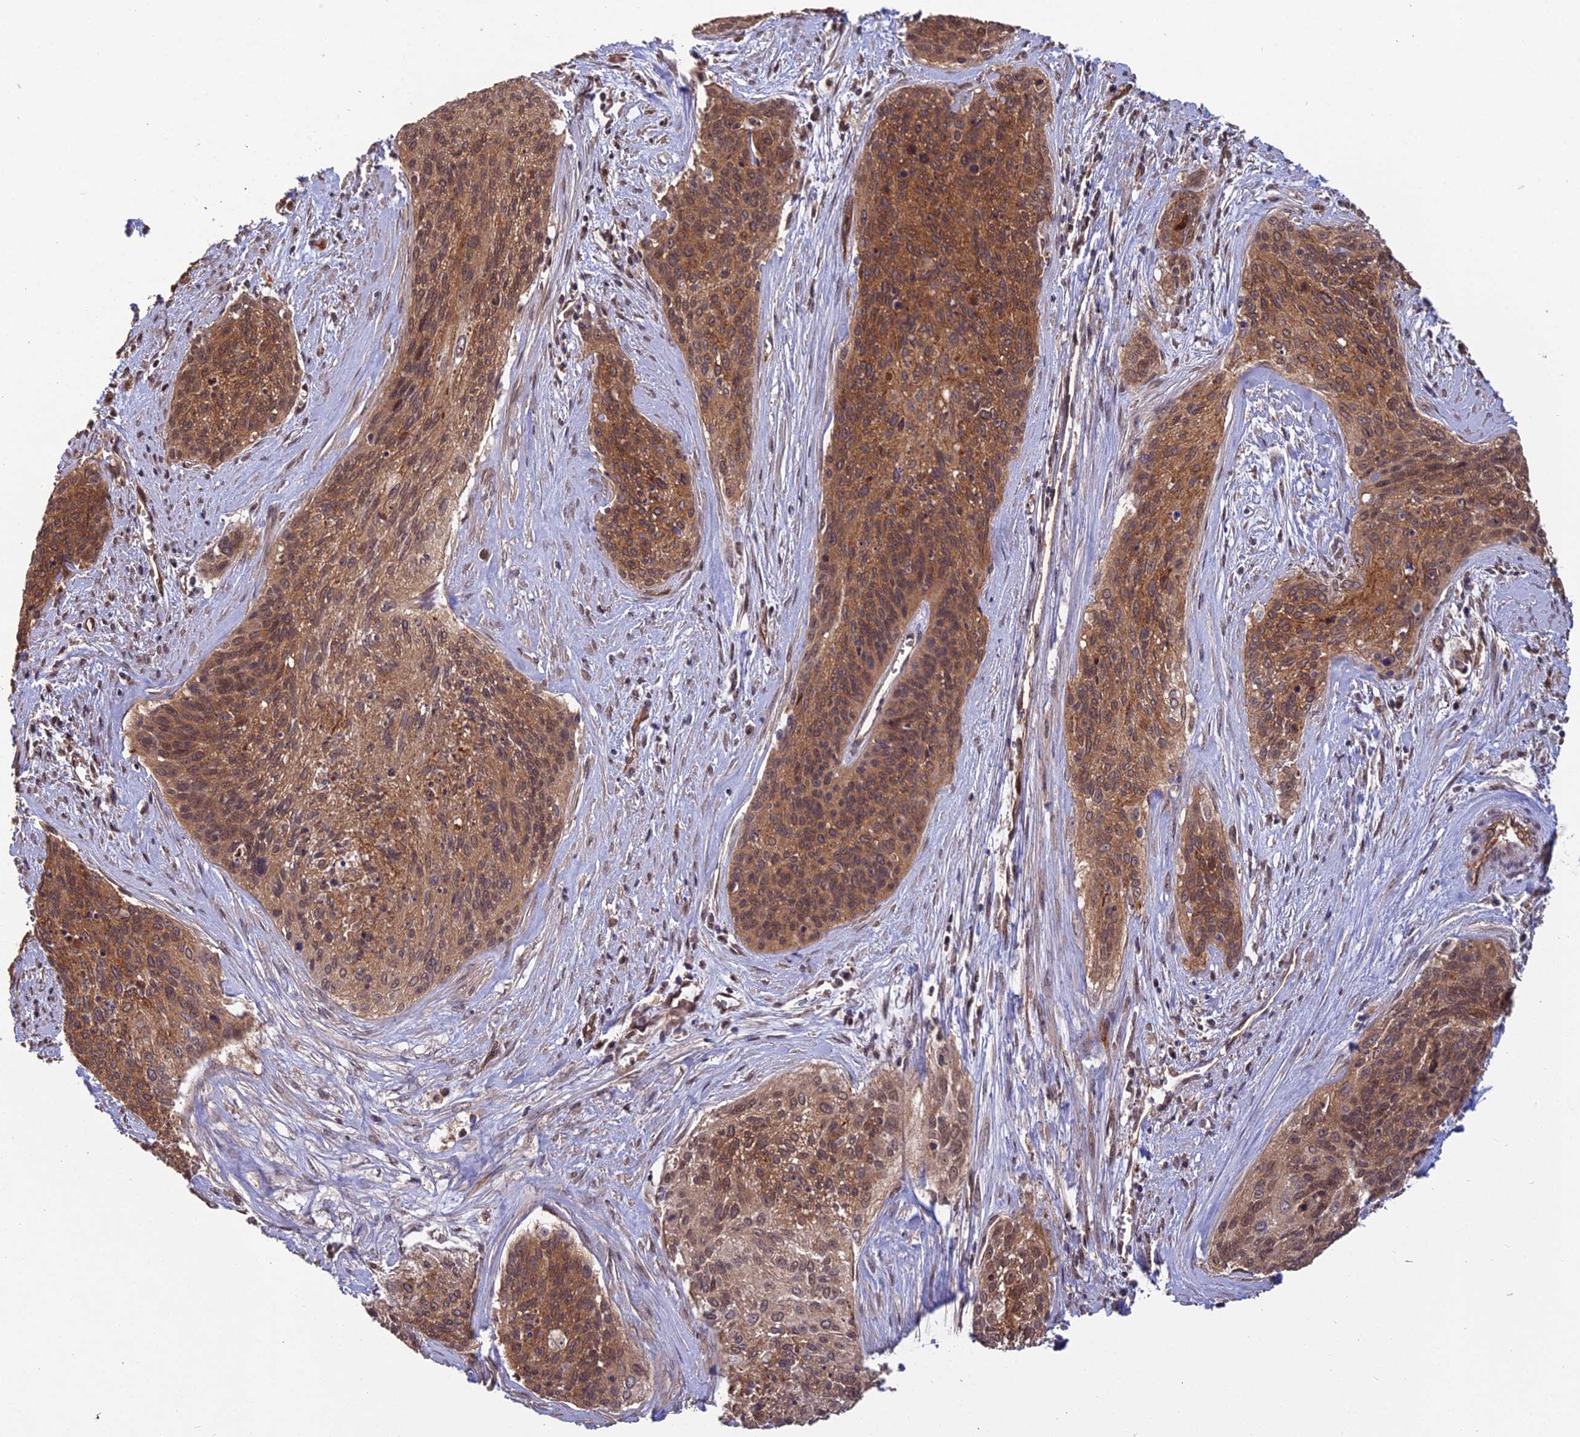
{"staining": {"intensity": "moderate", "quantity": ">75%", "location": "cytoplasmic/membranous,nuclear"}, "tissue": "cervical cancer", "cell_type": "Tumor cells", "image_type": "cancer", "snomed": [{"axis": "morphology", "description": "Squamous cell carcinoma, NOS"}, {"axis": "topography", "description": "Cervix"}], "caption": "A medium amount of moderate cytoplasmic/membranous and nuclear expression is present in approximately >75% of tumor cells in cervical cancer tissue. The staining was performed using DAB (3,3'-diaminobenzidine) to visualize the protein expression in brown, while the nuclei were stained in blue with hematoxylin (Magnification: 20x).", "gene": "RALGAPA2", "patient": {"sex": "female", "age": 55}}